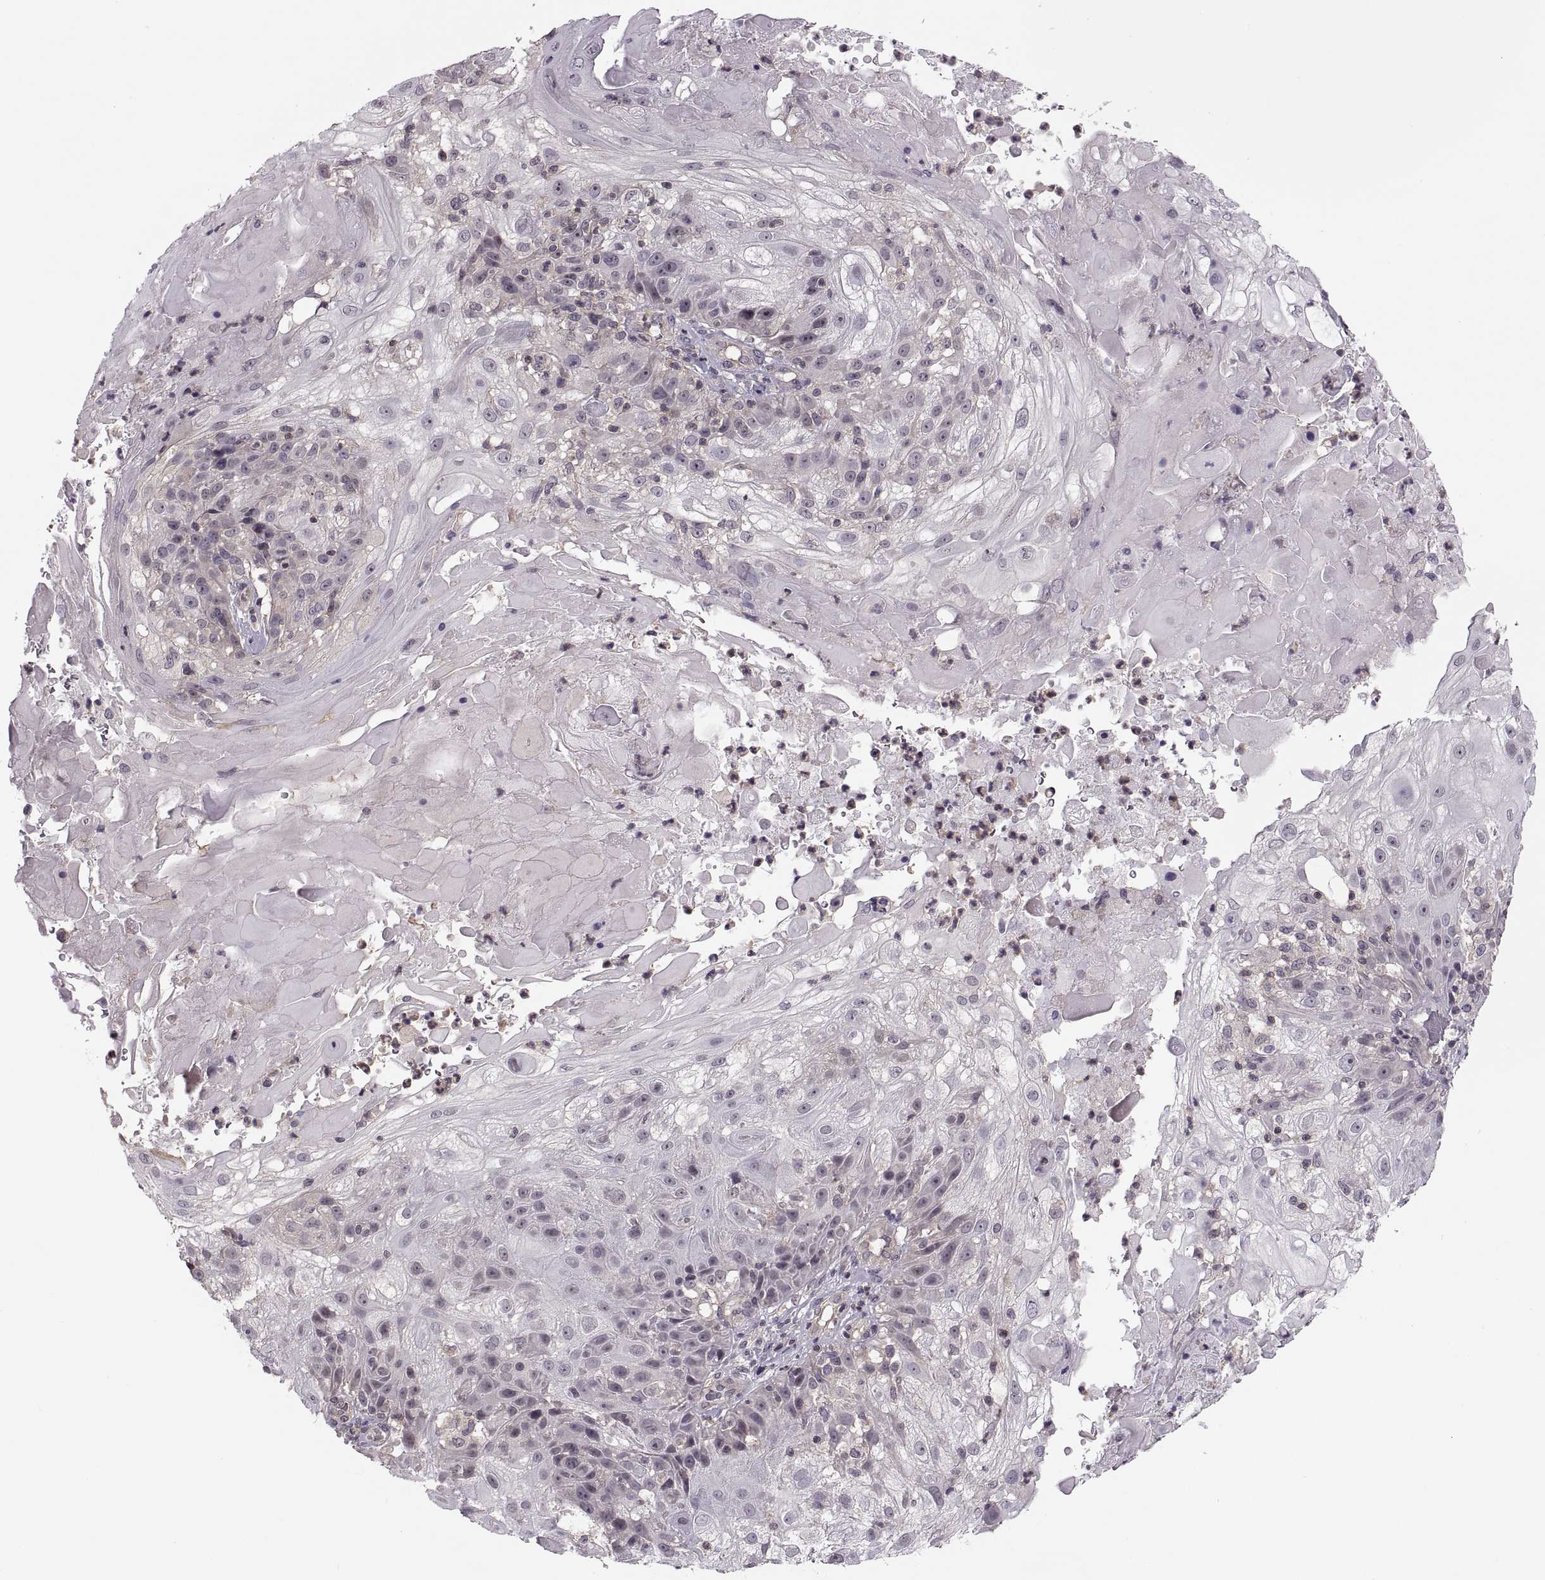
{"staining": {"intensity": "negative", "quantity": "none", "location": "none"}, "tissue": "skin cancer", "cell_type": "Tumor cells", "image_type": "cancer", "snomed": [{"axis": "morphology", "description": "Normal tissue, NOS"}, {"axis": "morphology", "description": "Squamous cell carcinoma, NOS"}, {"axis": "topography", "description": "Skin"}], "caption": "Immunohistochemistry (IHC) photomicrograph of human skin squamous cell carcinoma stained for a protein (brown), which demonstrates no positivity in tumor cells.", "gene": "LUZP2", "patient": {"sex": "female", "age": 83}}